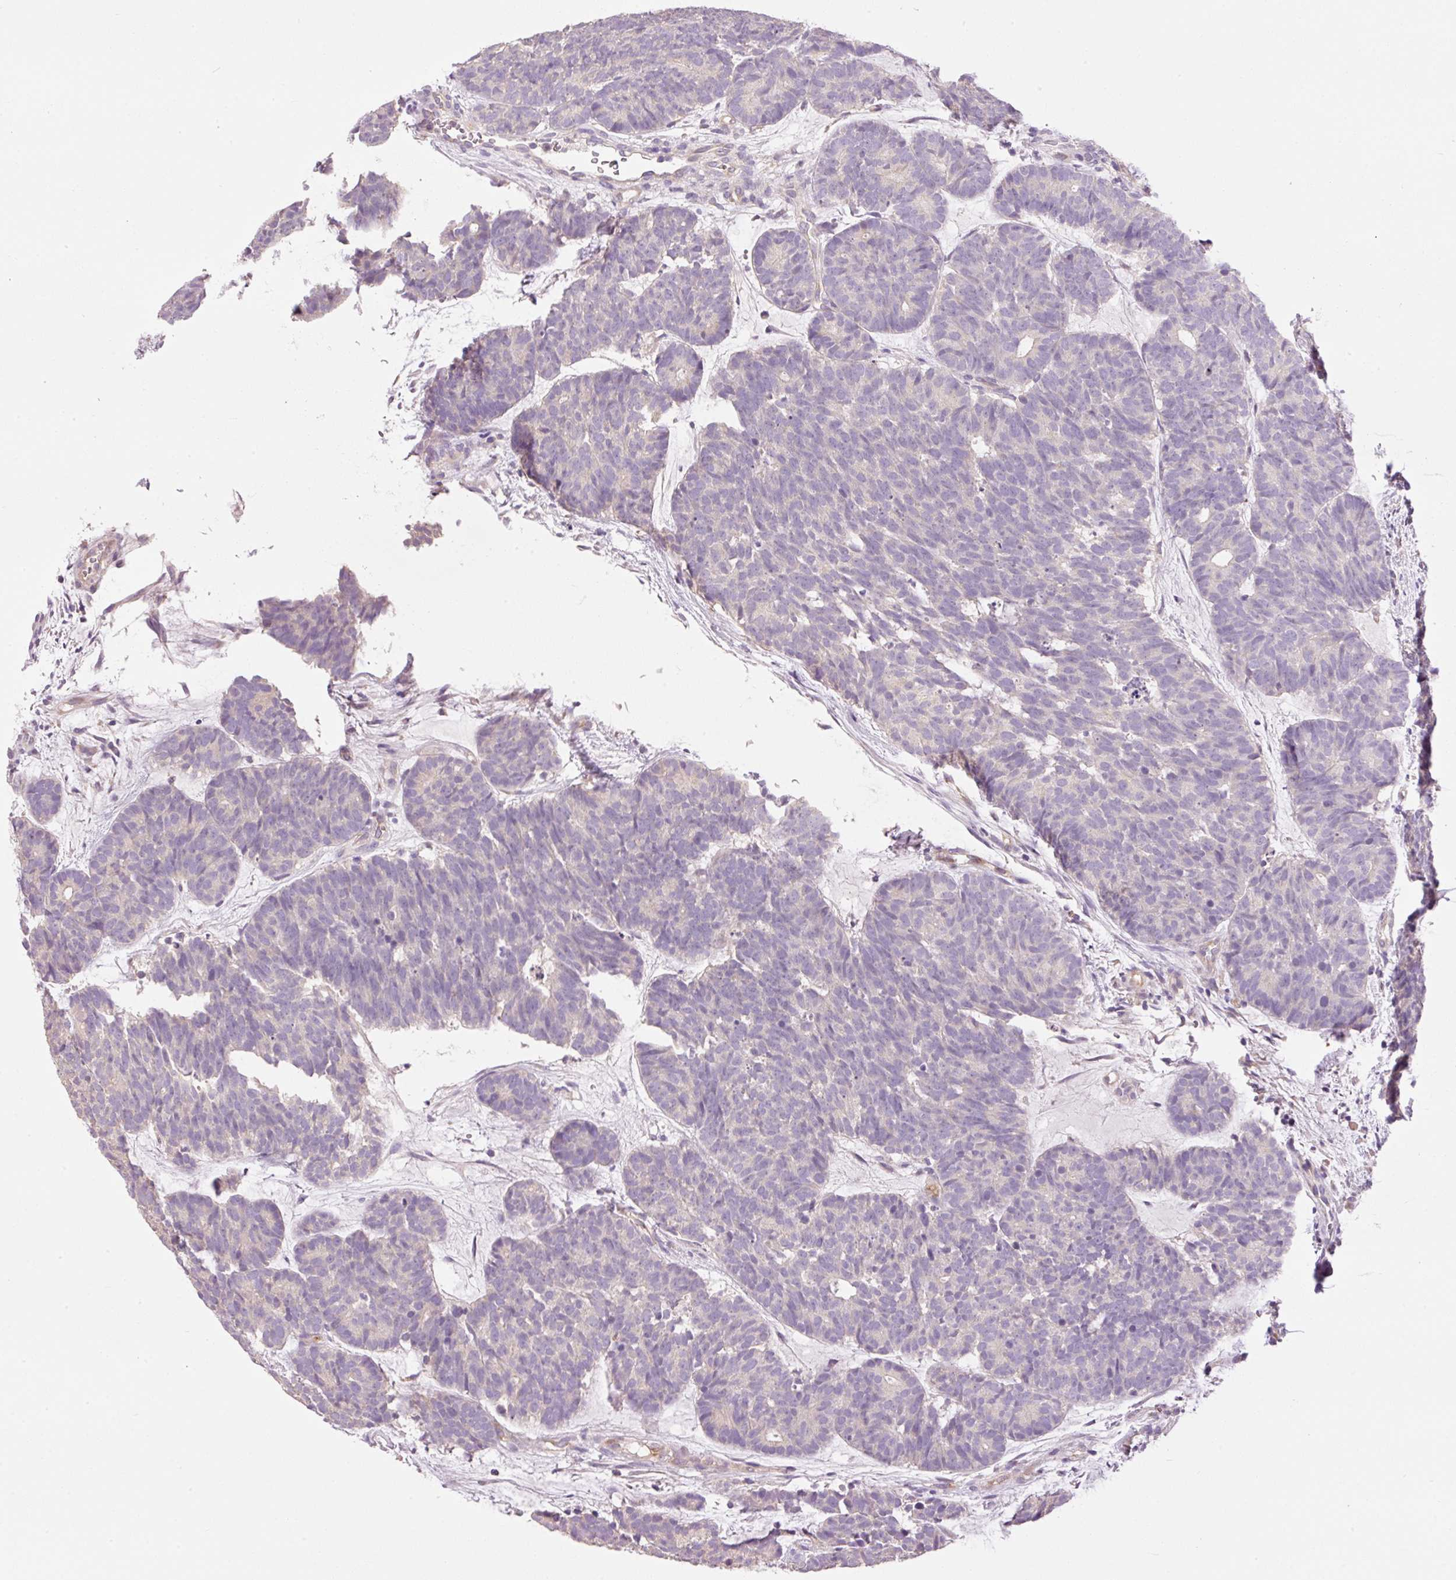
{"staining": {"intensity": "negative", "quantity": "none", "location": "none"}, "tissue": "head and neck cancer", "cell_type": "Tumor cells", "image_type": "cancer", "snomed": [{"axis": "morphology", "description": "Adenocarcinoma, NOS"}, {"axis": "topography", "description": "Head-Neck"}], "caption": "The histopathology image reveals no significant staining in tumor cells of head and neck adenocarcinoma.", "gene": "PNPLA5", "patient": {"sex": "female", "age": 81}}